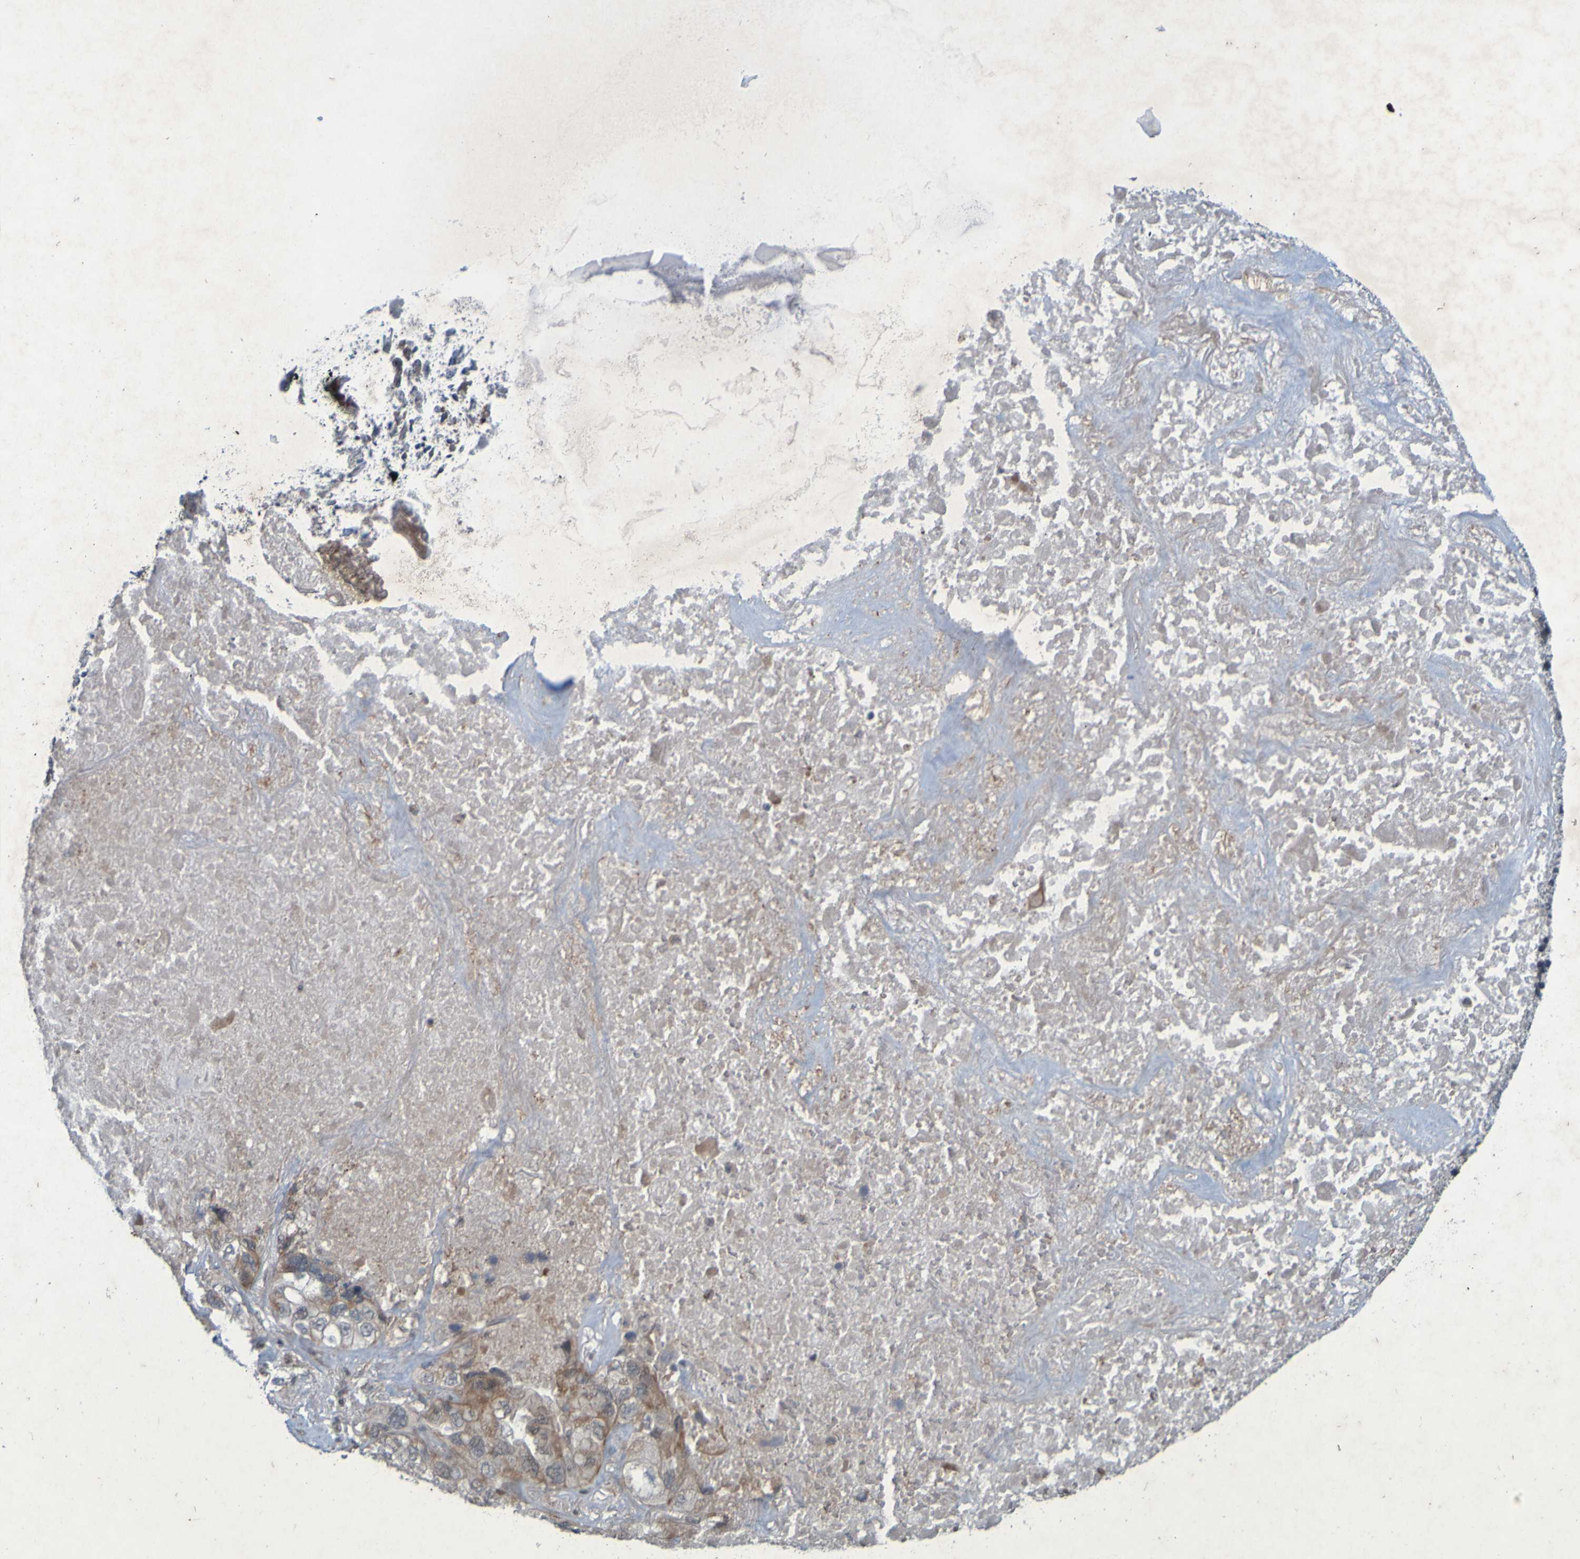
{"staining": {"intensity": "moderate", "quantity": ">75%", "location": "cytoplasmic/membranous"}, "tissue": "lung cancer", "cell_type": "Tumor cells", "image_type": "cancer", "snomed": [{"axis": "morphology", "description": "Squamous cell carcinoma, NOS"}, {"axis": "topography", "description": "Lung"}], "caption": "This micrograph displays lung cancer (squamous cell carcinoma) stained with immunohistochemistry (IHC) to label a protein in brown. The cytoplasmic/membranous of tumor cells show moderate positivity for the protein. Nuclei are counter-stained blue.", "gene": "MCPH1", "patient": {"sex": "female", "age": 73}}